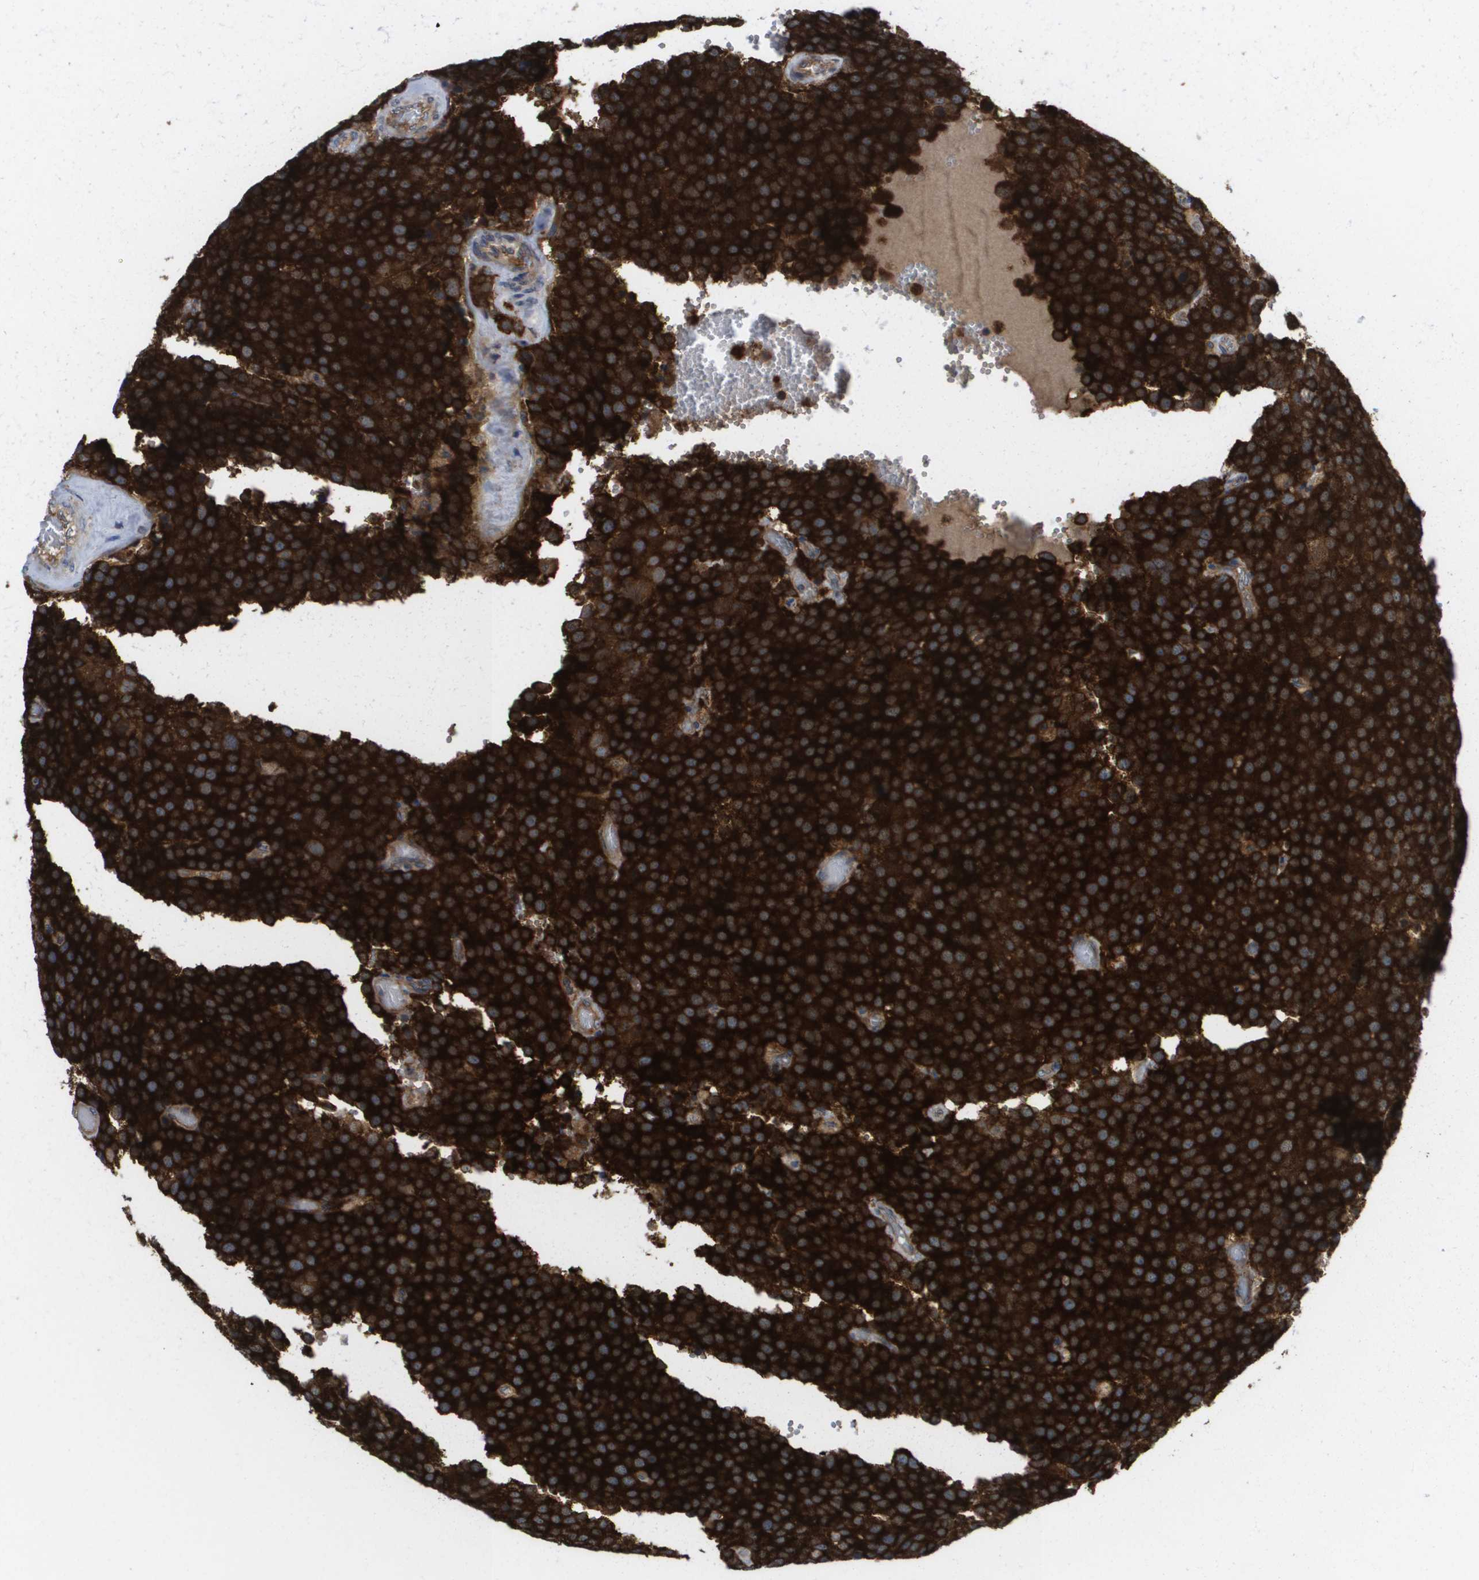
{"staining": {"intensity": "strong", "quantity": ">75%", "location": "cytoplasmic/membranous"}, "tissue": "testis cancer", "cell_type": "Tumor cells", "image_type": "cancer", "snomed": [{"axis": "morphology", "description": "Normal tissue, NOS"}, {"axis": "morphology", "description": "Seminoma, NOS"}, {"axis": "topography", "description": "Testis"}], "caption": "An image of testis seminoma stained for a protein shows strong cytoplasmic/membranous brown staining in tumor cells. Immunohistochemistry stains the protein of interest in brown and the nuclei are stained blue.", "gene": "EIF4G2", "patient": {"sex": "male", "age": 71}}